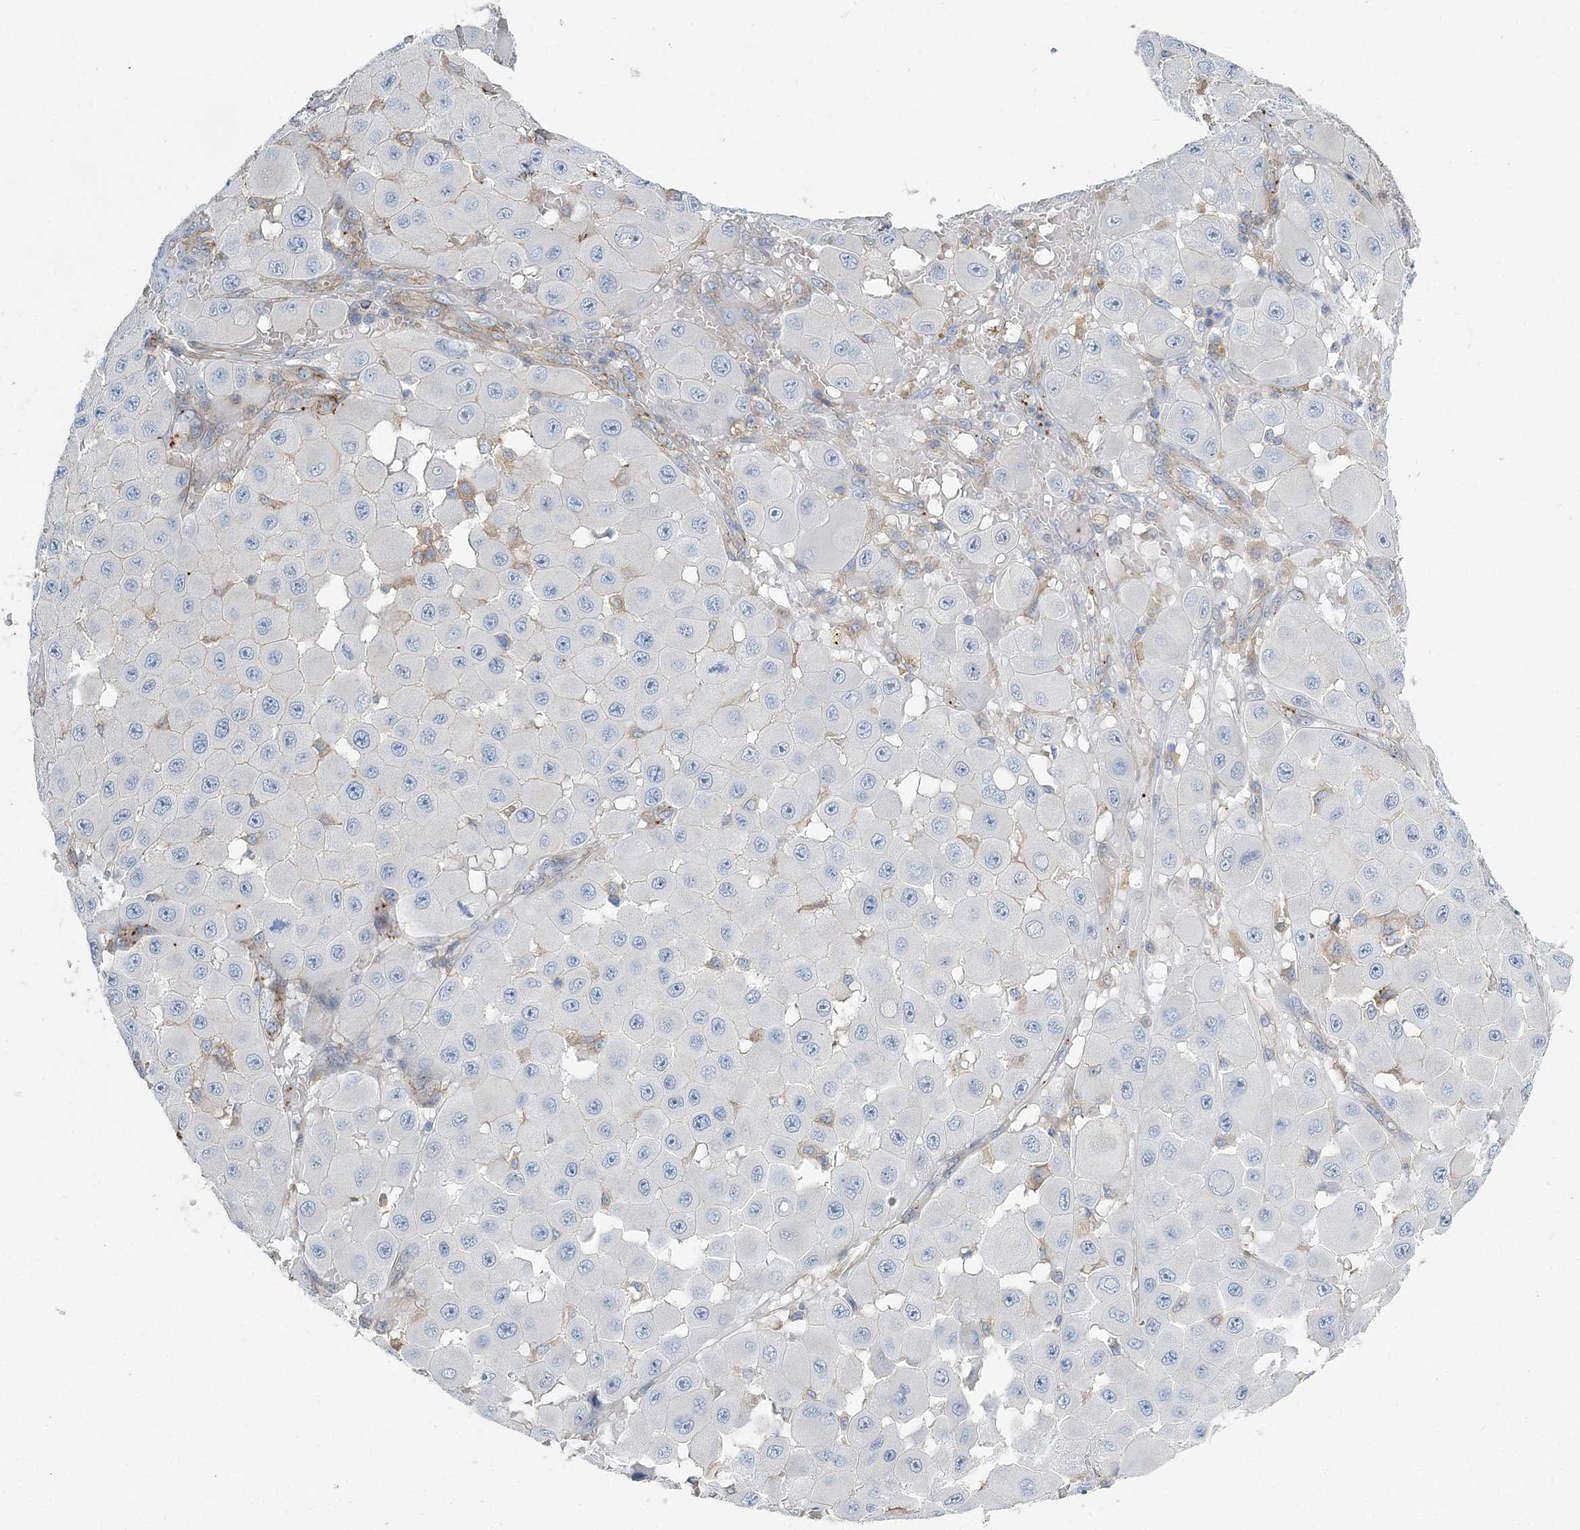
{"staining": {"intensity": "negative", "quantity": "none", "location": "none"}, "tissue": "melanoma", "cell_type": "Tumor cells", "image_type": "cancer", "snomed": [{"axis": "morphology", "description": "Malignant melanoma, NOS"}, {"axis": "topography", "description": "Skin"}], "caption": "Immunohistochemistry (IHC) photomicrograph of human melanoma stained for a protein (brown), which demonstrates no staining in tumor cells.", "gene": "CUEDC2", "patient": {"sex": "female", "age": 81}}